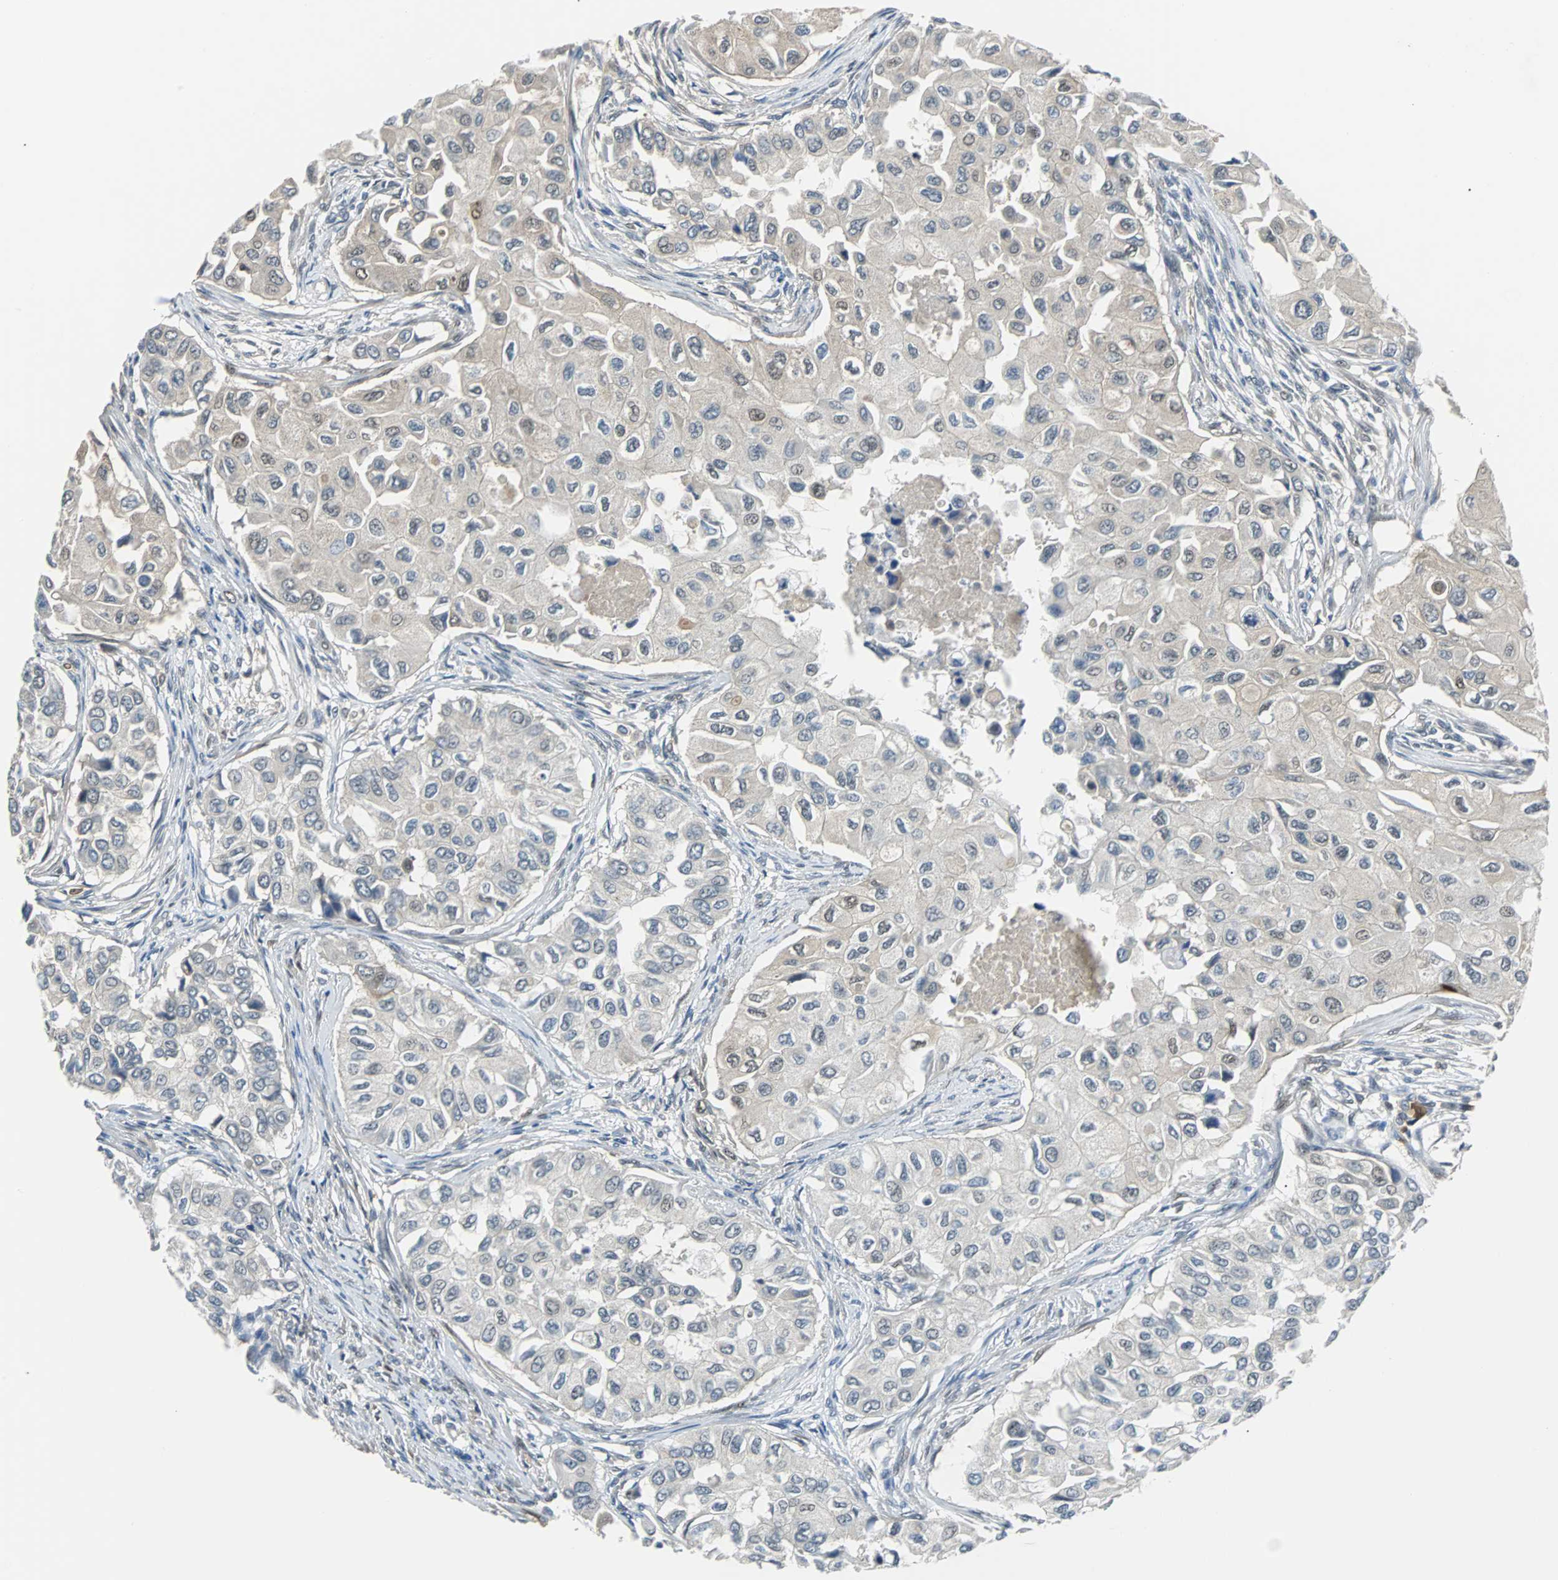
{"staining": {"intensity": "negative", "quantity": "none", "location": "none"}, "tissue": "breast cancer", "cell_type": "Tumor cells", "image_type": "cancer", "snomed": [{"axis": "morphology", "description": "Normal tissue, NOS"}, {"axis": "morphology", "description": "Duct carcinoma"}, {"axis": "topography", "description": "Breast"}], "caption": "Breast cancer (intraductal carcinoma) was stained to show a protein in brown. There is no significant expression in tumor cells.", "gene": "FHL2", "patient": {"sex": "female", "age": 49}}